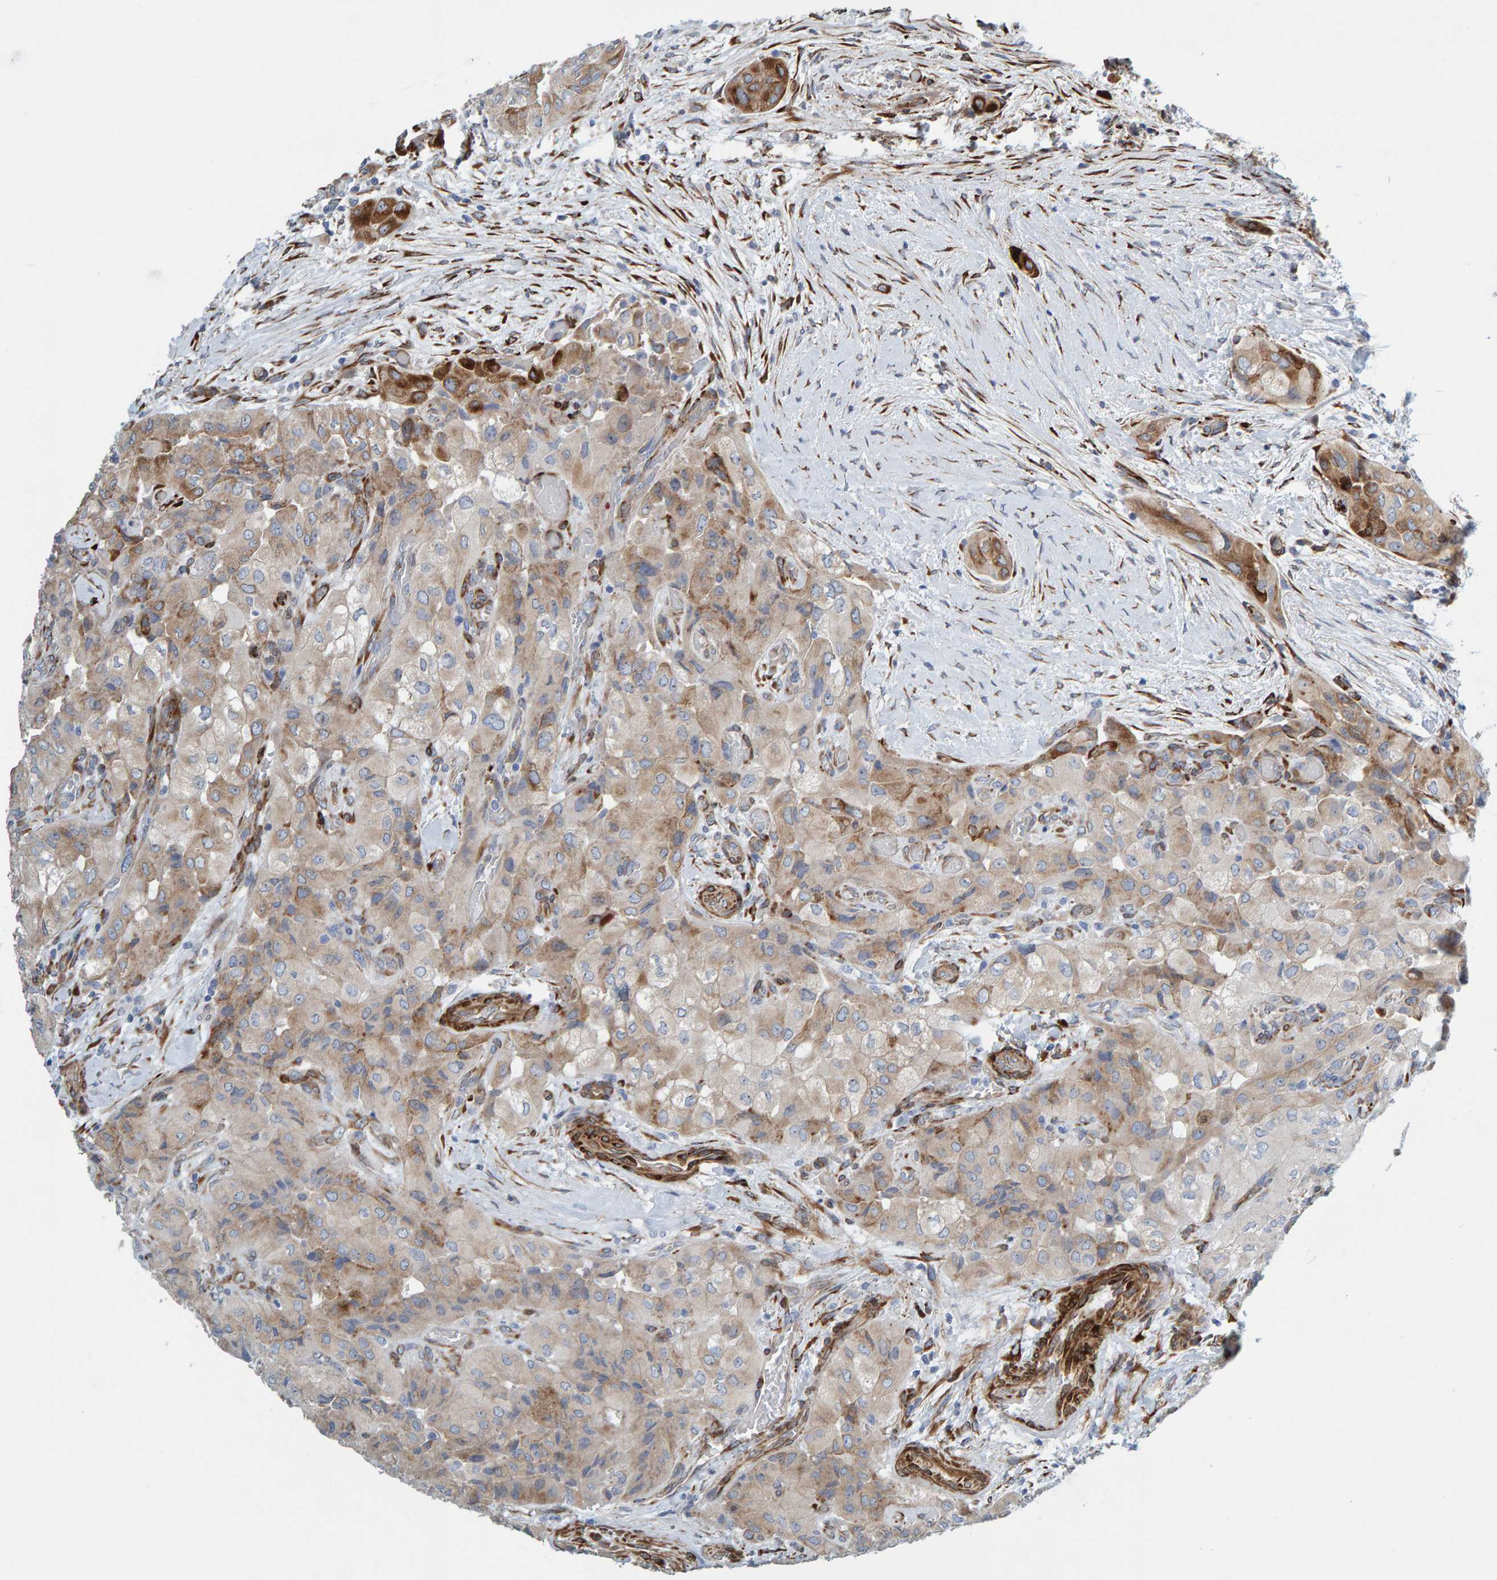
{"staining": {"intensity": "strong", "quantity": "<25%", "location": "cytoplasmic/membranous"}, "tissue": "thyroid cancer", "cell_type": "Tumor cells", "image_type": "cancer", "snomed": [{"axis": "morphology", "description": "Papillary adenocarcinoma, NOS"}, {"axis": "topography", "description": "Thyroid gland"}], "caption": "Thyroid cancer (papillary adenocarcinoma) tissue reveals strong cytoplasmic/membranous expression in about <25% of tumor cells", "gene": "MMP16", "patient": {"sex": "female", "age": 59}}